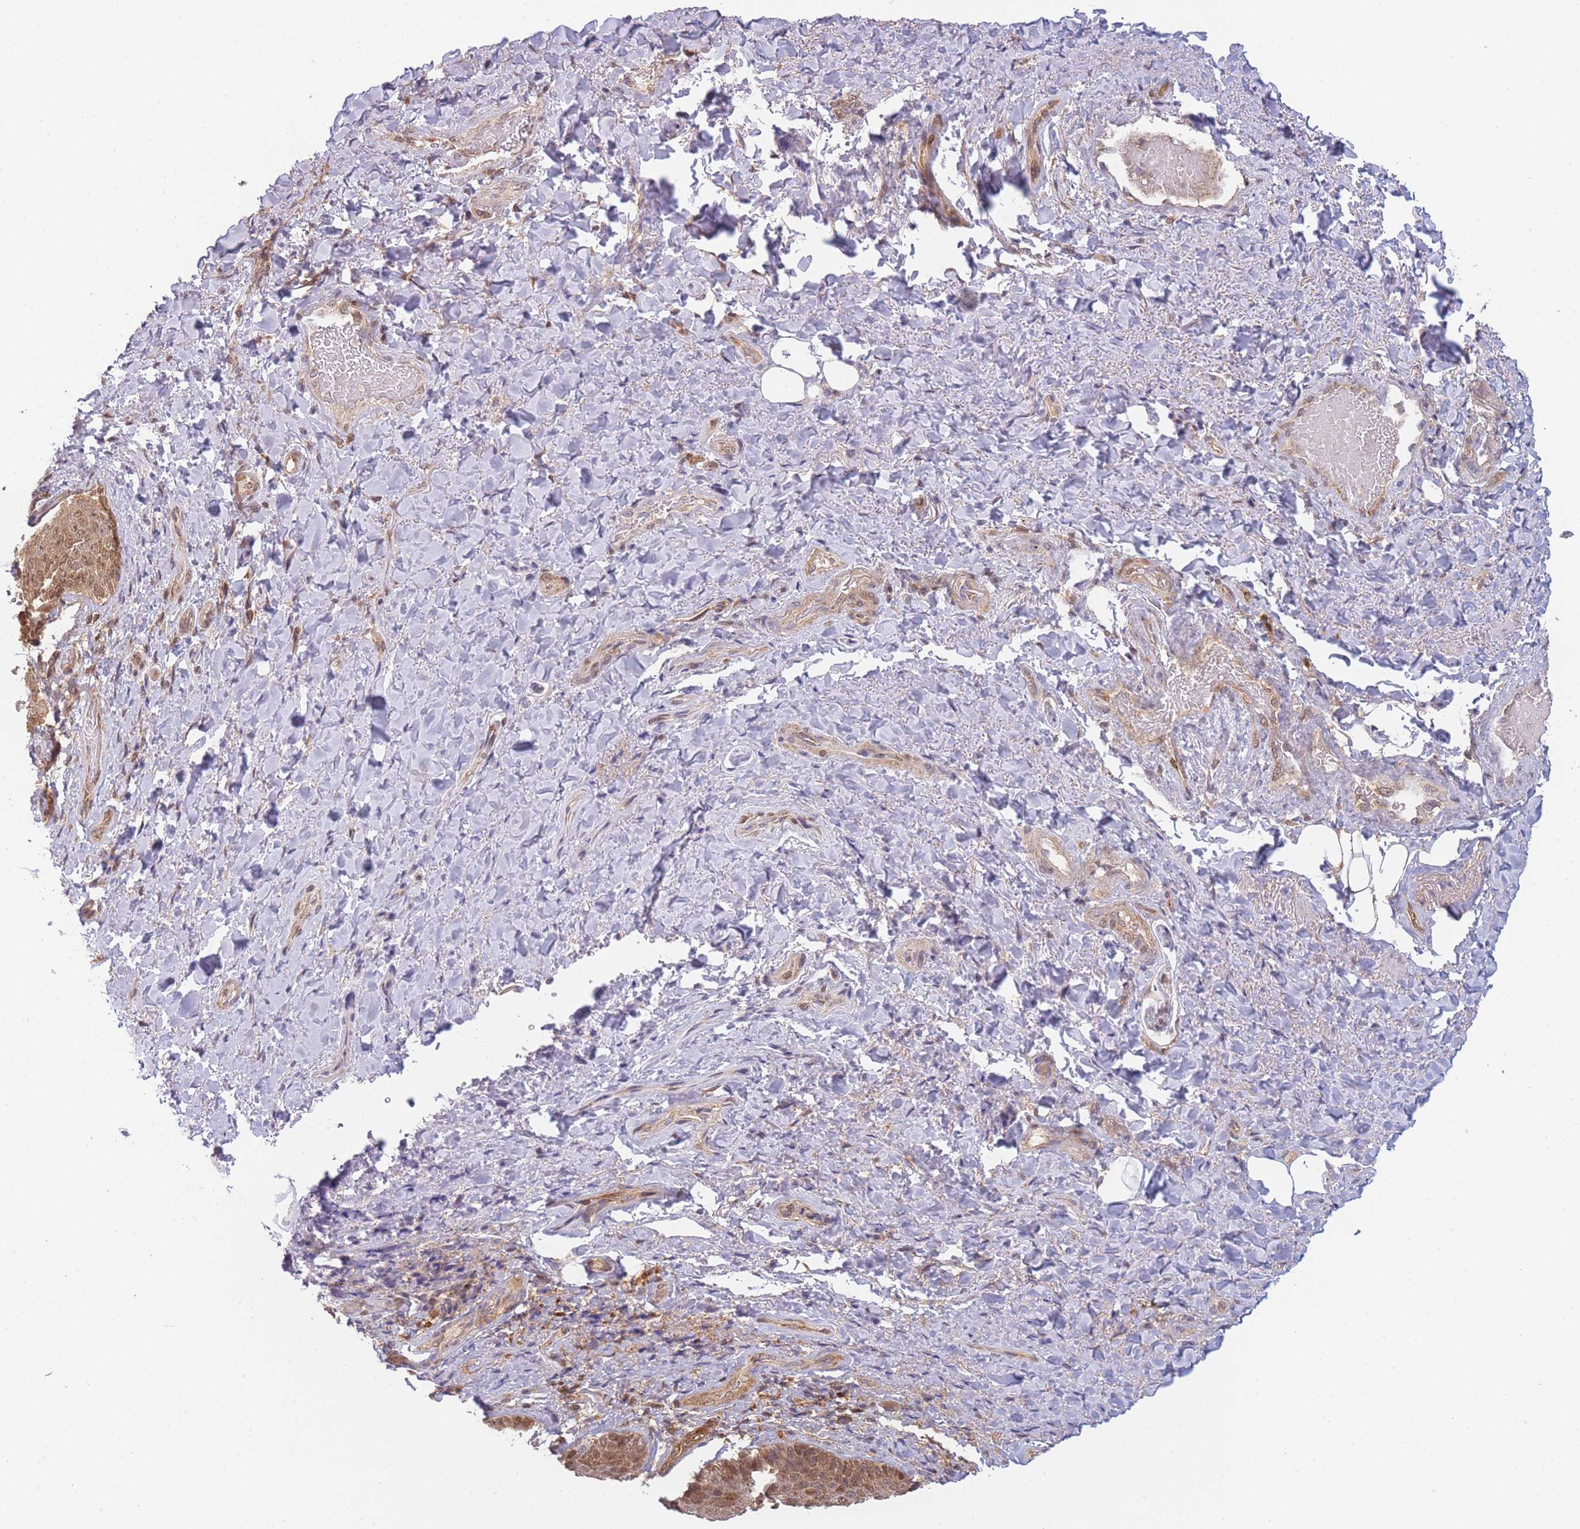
{"staining": {"intensity": "moderate", "quantity": ">75%", "location": "cytoplasmic/membranous"}, "tissue": "skin", "cell_type": "Epidermal cells", "image_type": "normal", "snomed": [{"axis": "morphology", "description": "Normal tissue, NOS"}, {"axis": "topography", "description": "Anal"}], "caption": "Epidermal cells exhibit moderate cytoplasmic/membranous positivity in about >75% of cells in benign skin.", "gene": "MRI1", "patient": {"sex": "female", "age": 89}}